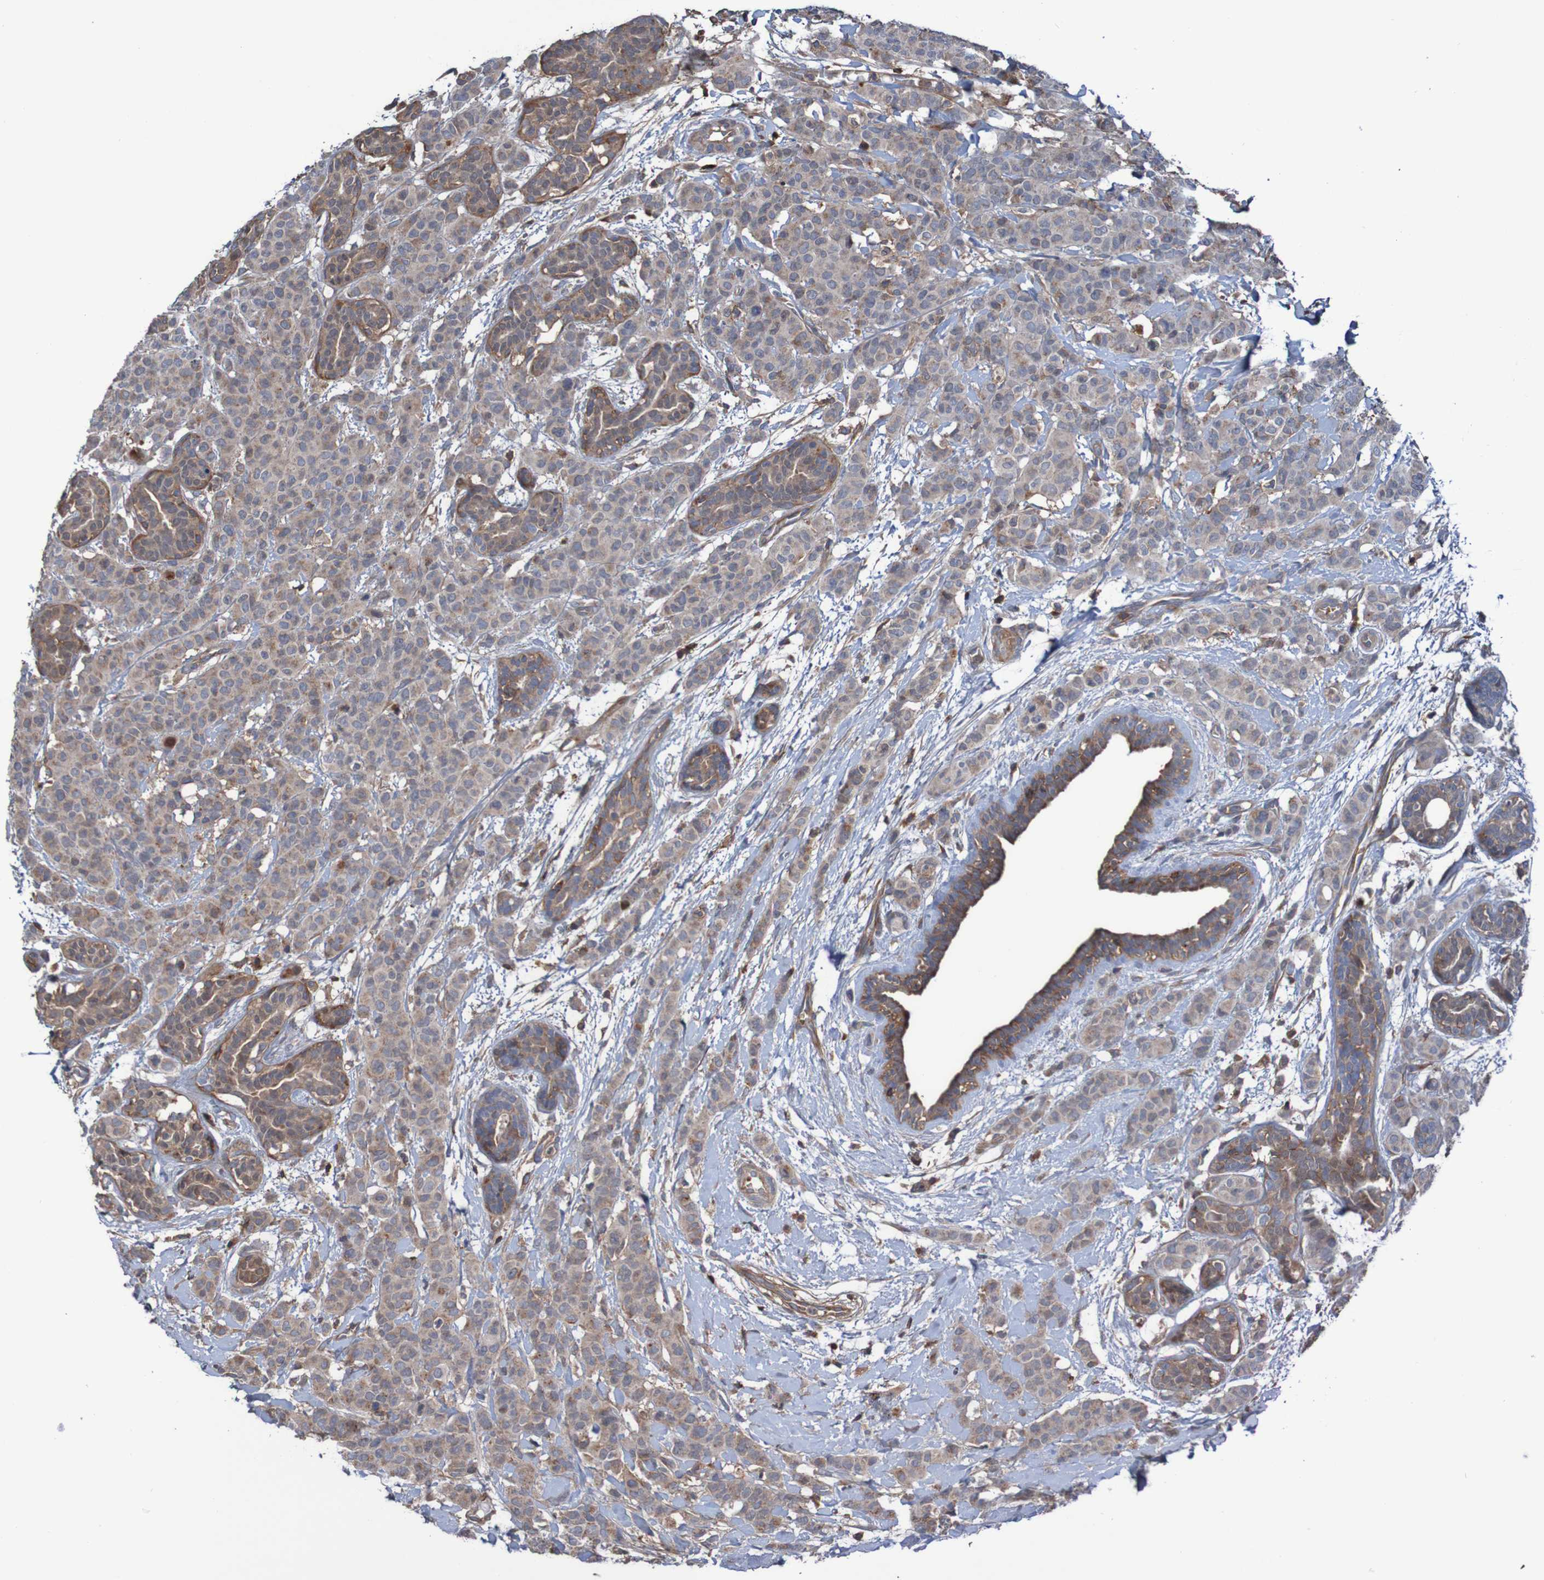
{"staining": {"intensity": "weak", "quantity": ">75%", "location": "cytoplasmic/membranous"}, "tissue": "breast cancer", "cell_type": "Tumor cells", "image_type": "cancer", "snomed": [{"axis": "morphology", "description": "Normal tissue, NOS"}, {"axis": "morphology", "description": "Duct carcinoma"}, {"axis": "topography", "description": "Breast"}], "caption": "Immunohistochemical staining of human breast cancer (infiltrating ductal carcinoma) demonstrates weak cytoplasmic/membranous protein positivity in approximately >75% of tumor cells.", "gene": "PDGFB", "patient": {"sex": "female", "age": 40}}